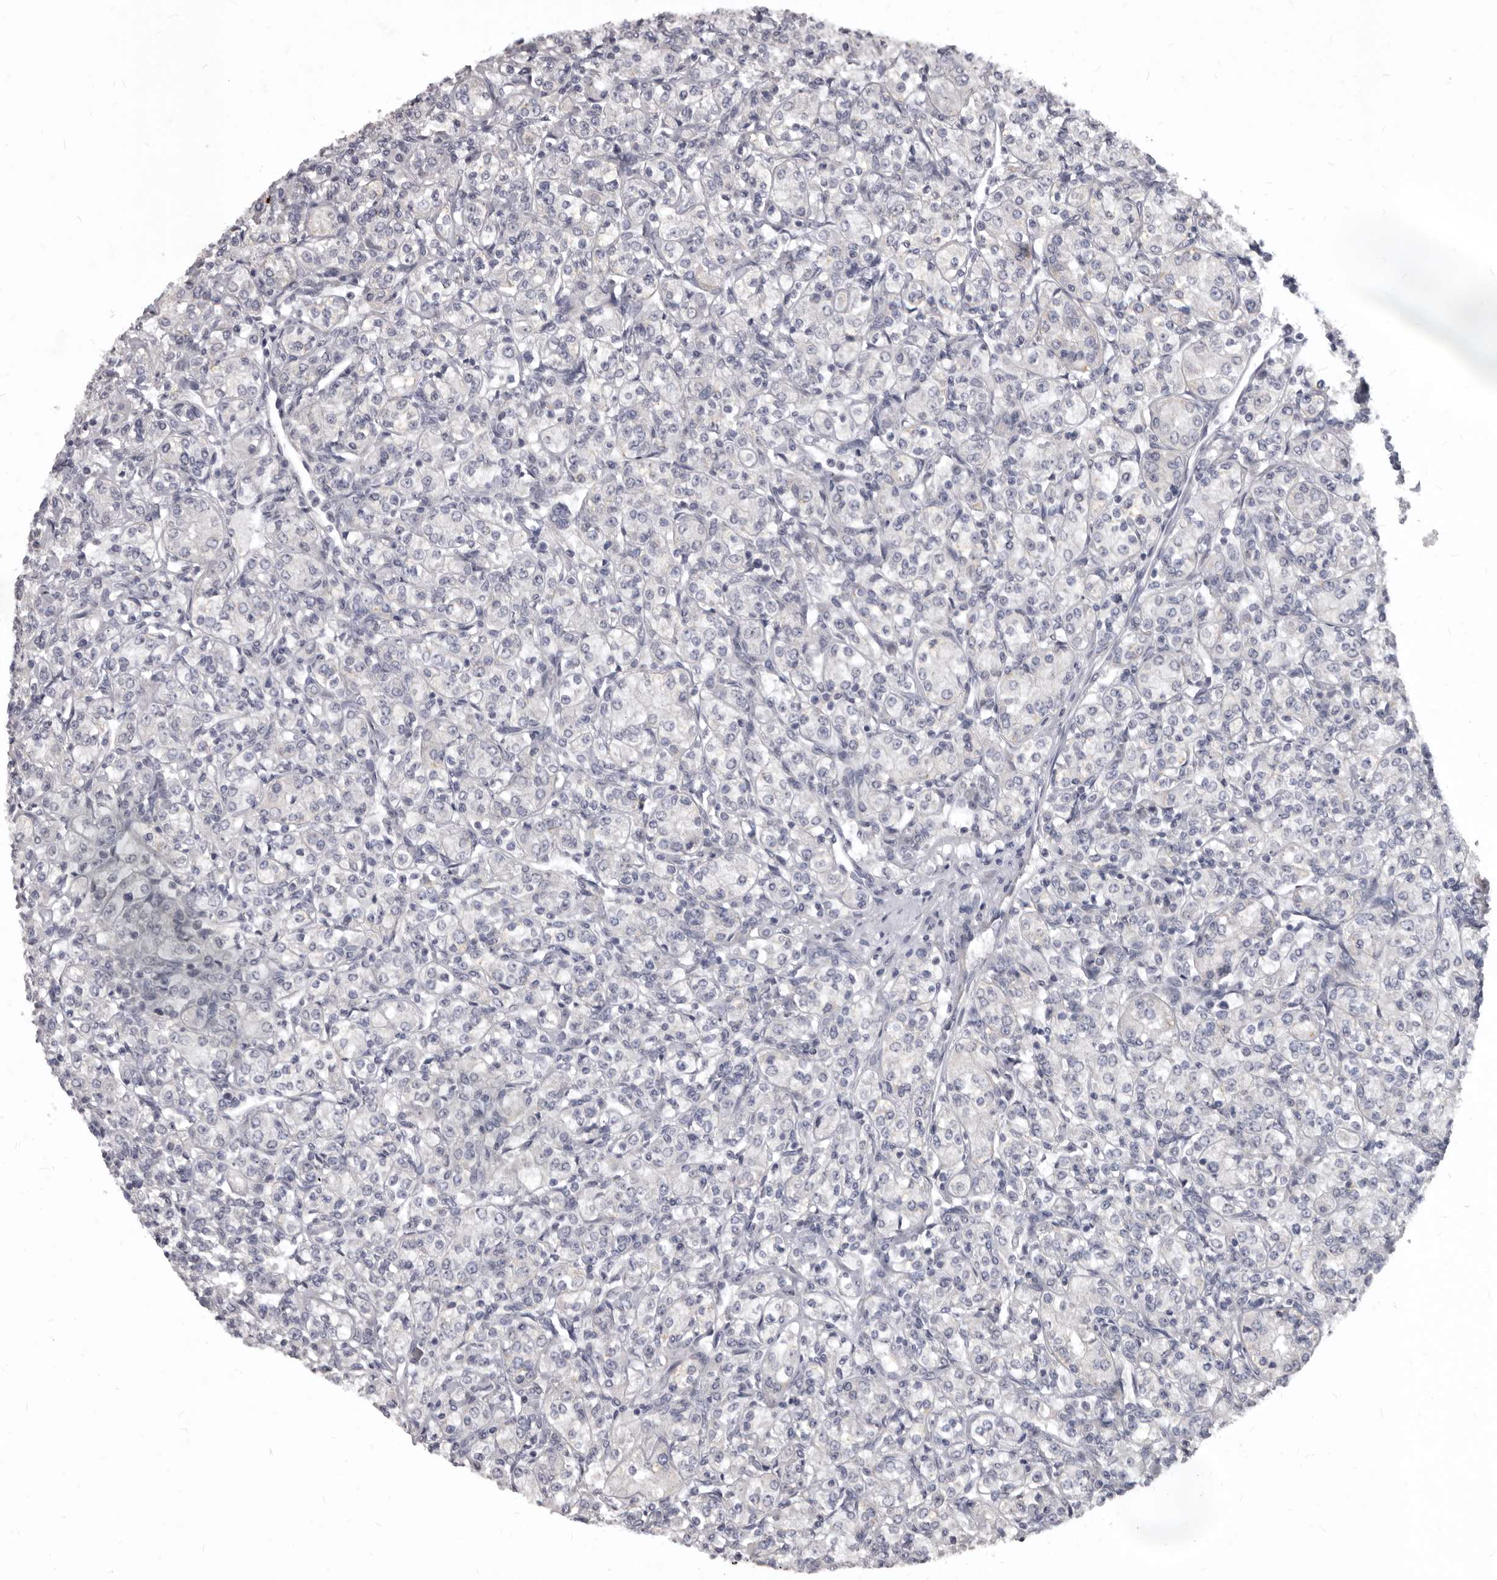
{"staining": {"intensity": "negative", "quantity": "none", "location": "none"}, "tissue": "renal cancer", "cell_type": "Tumor cells", "image_type": "cancer", "snomed": [{"axis": "morphology", "description": "Adenocarcinoma, NOS"}, {"axis": "topography", "description": "Kidney"}], "caption": "The micrograph demonstrates no significant positivity in tumor cells of renal cancer (adenocarcinoma).", "gene": "SULT1E1", "patient": {"sex": "male", "age": 77}}